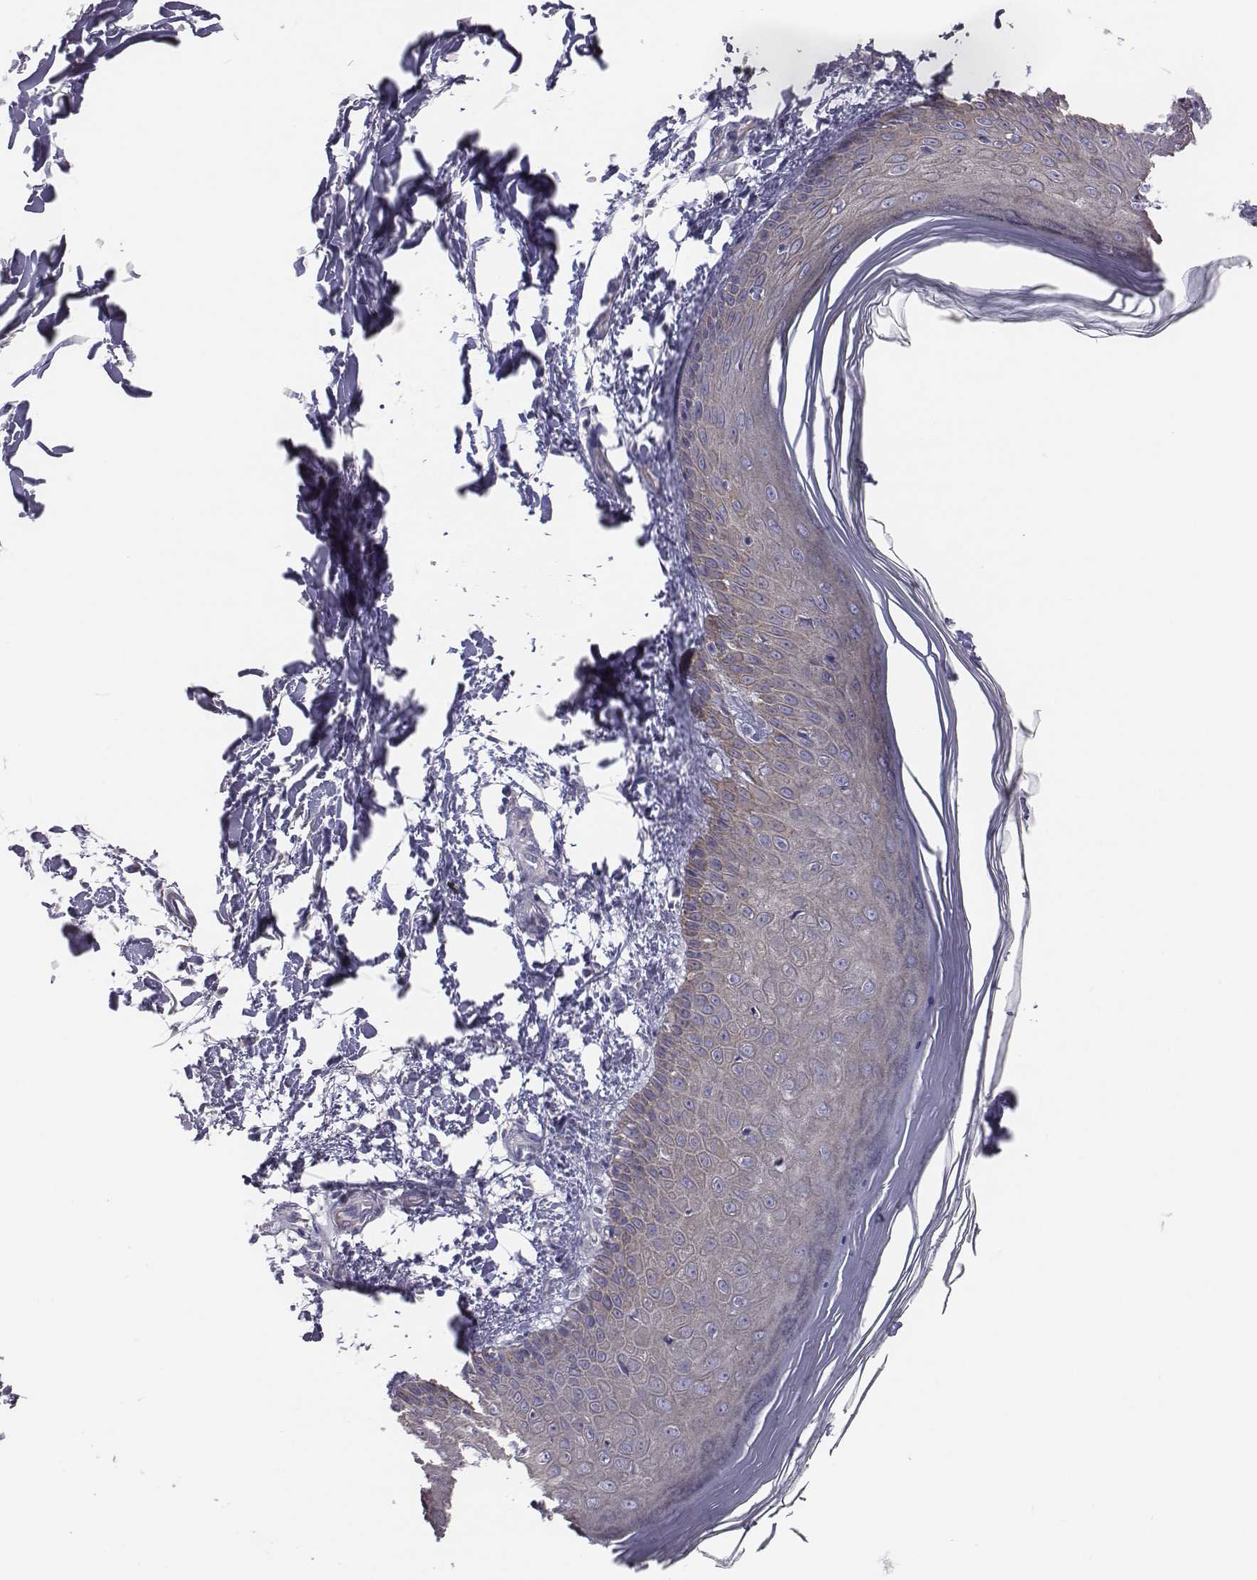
{"staining": {"intensity": "negative", "quantity": "none", "location": "none"}, "tissue": "skin", "cell_type": "Fibroblasts", "image_type": "normal", "snomed": [{"axis": "morphology", "description": "Normal tissue, NOS"}, {"axis": "topography", "description": "Skin"}], "caption": "This photomicrograph is of benign skin stained with IHC to label a protein in brown with the nuclei are counter-stained blue. There is no staining in fibroblasts.", "gene": "CHST14", "patient": {"sex": "female", "age": 62}}